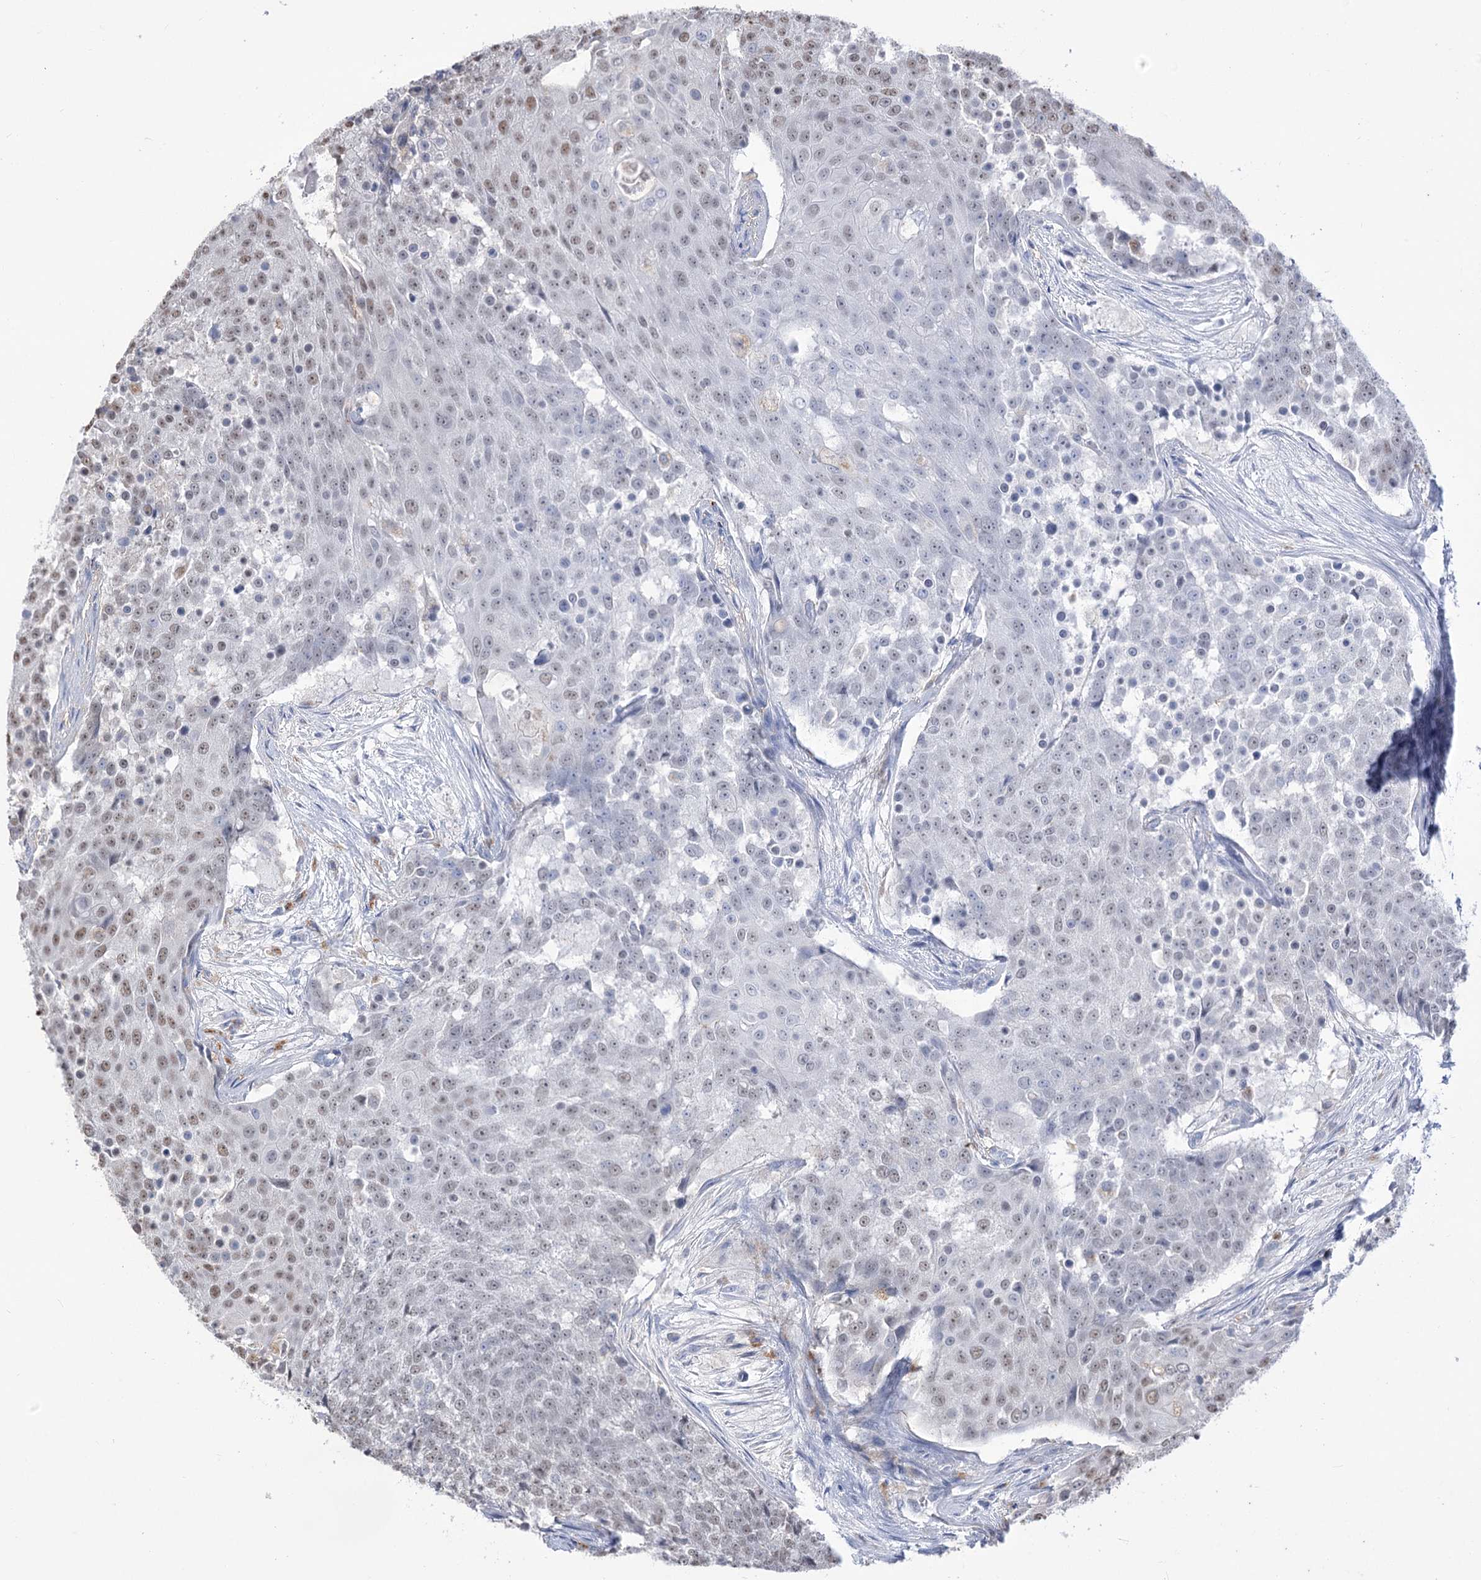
{"staining": {"intensity": "moderate", "quantity": "25%-75%", "location": "nuclear"}, "tissue": "urothelial cancer", "cell_type": "Tumor cells", "image_type": "cancer", "snomed": [{"axis": "morphology", "description": "Urothelial carcinoma, High grade"}, {"axis": "topography", "description": "Urinary bladder"}], "caption": "An image of human urothelial cancer stained for a protein demonstrates moderate nuclear brown staining in tumor cells.", "gene": "SIAE", "patient": {"sex": "female", "age": 63}}